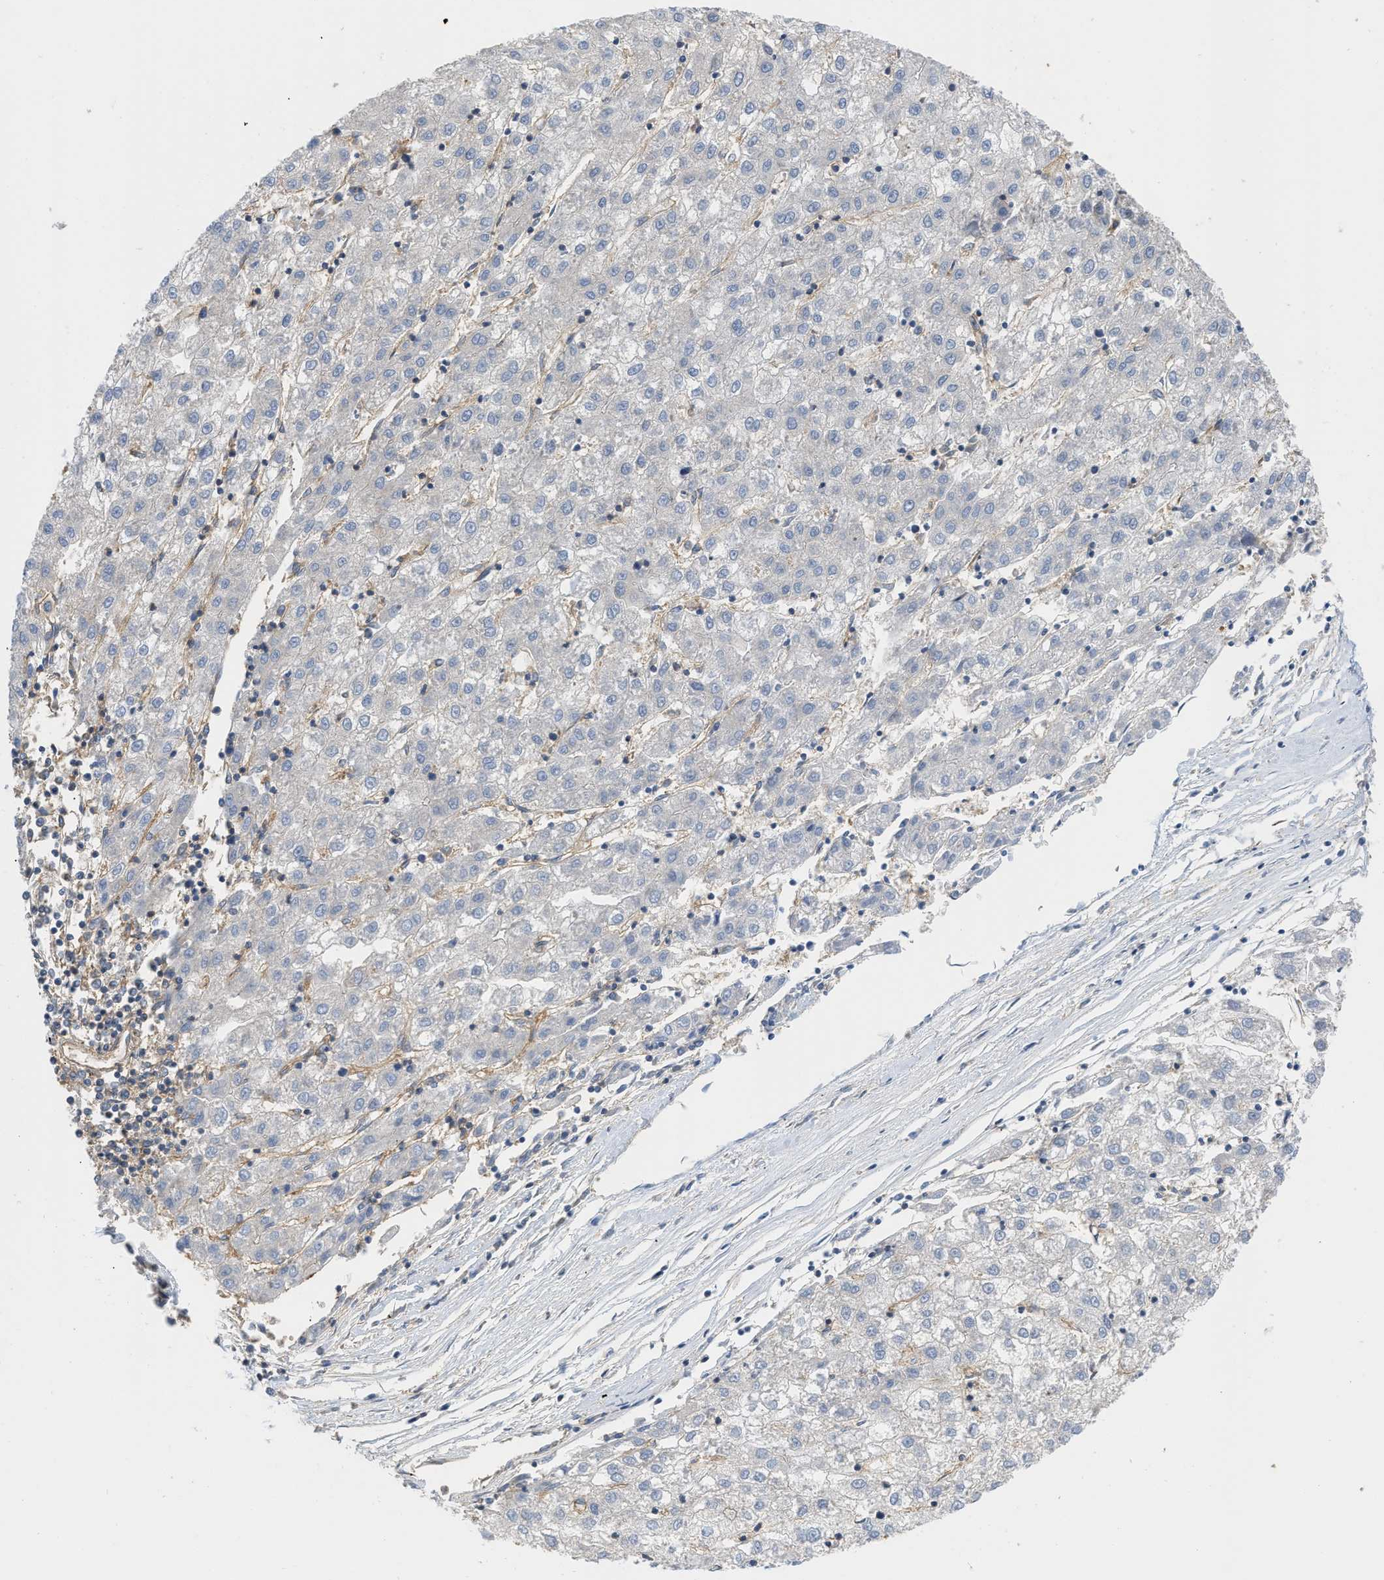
{"staining": {"intensity": "negative", "quantity": "none", "location": "none"}, "tissue": "liver cancer", "cell_type": "Tumor cells", "image_type": "cancer", "snomed": [{"axis": "morphology", "description": "Carcinoma, Hepatocellular, NOS"}, {"axis": "topography", "description": "Liver"}], "caption": "There is no significant positivity in tumor cells of liver cancer (hepatocellular carcinoma).", "gene": "GNB4", "patient": {"sex": "male", "age": 72}}